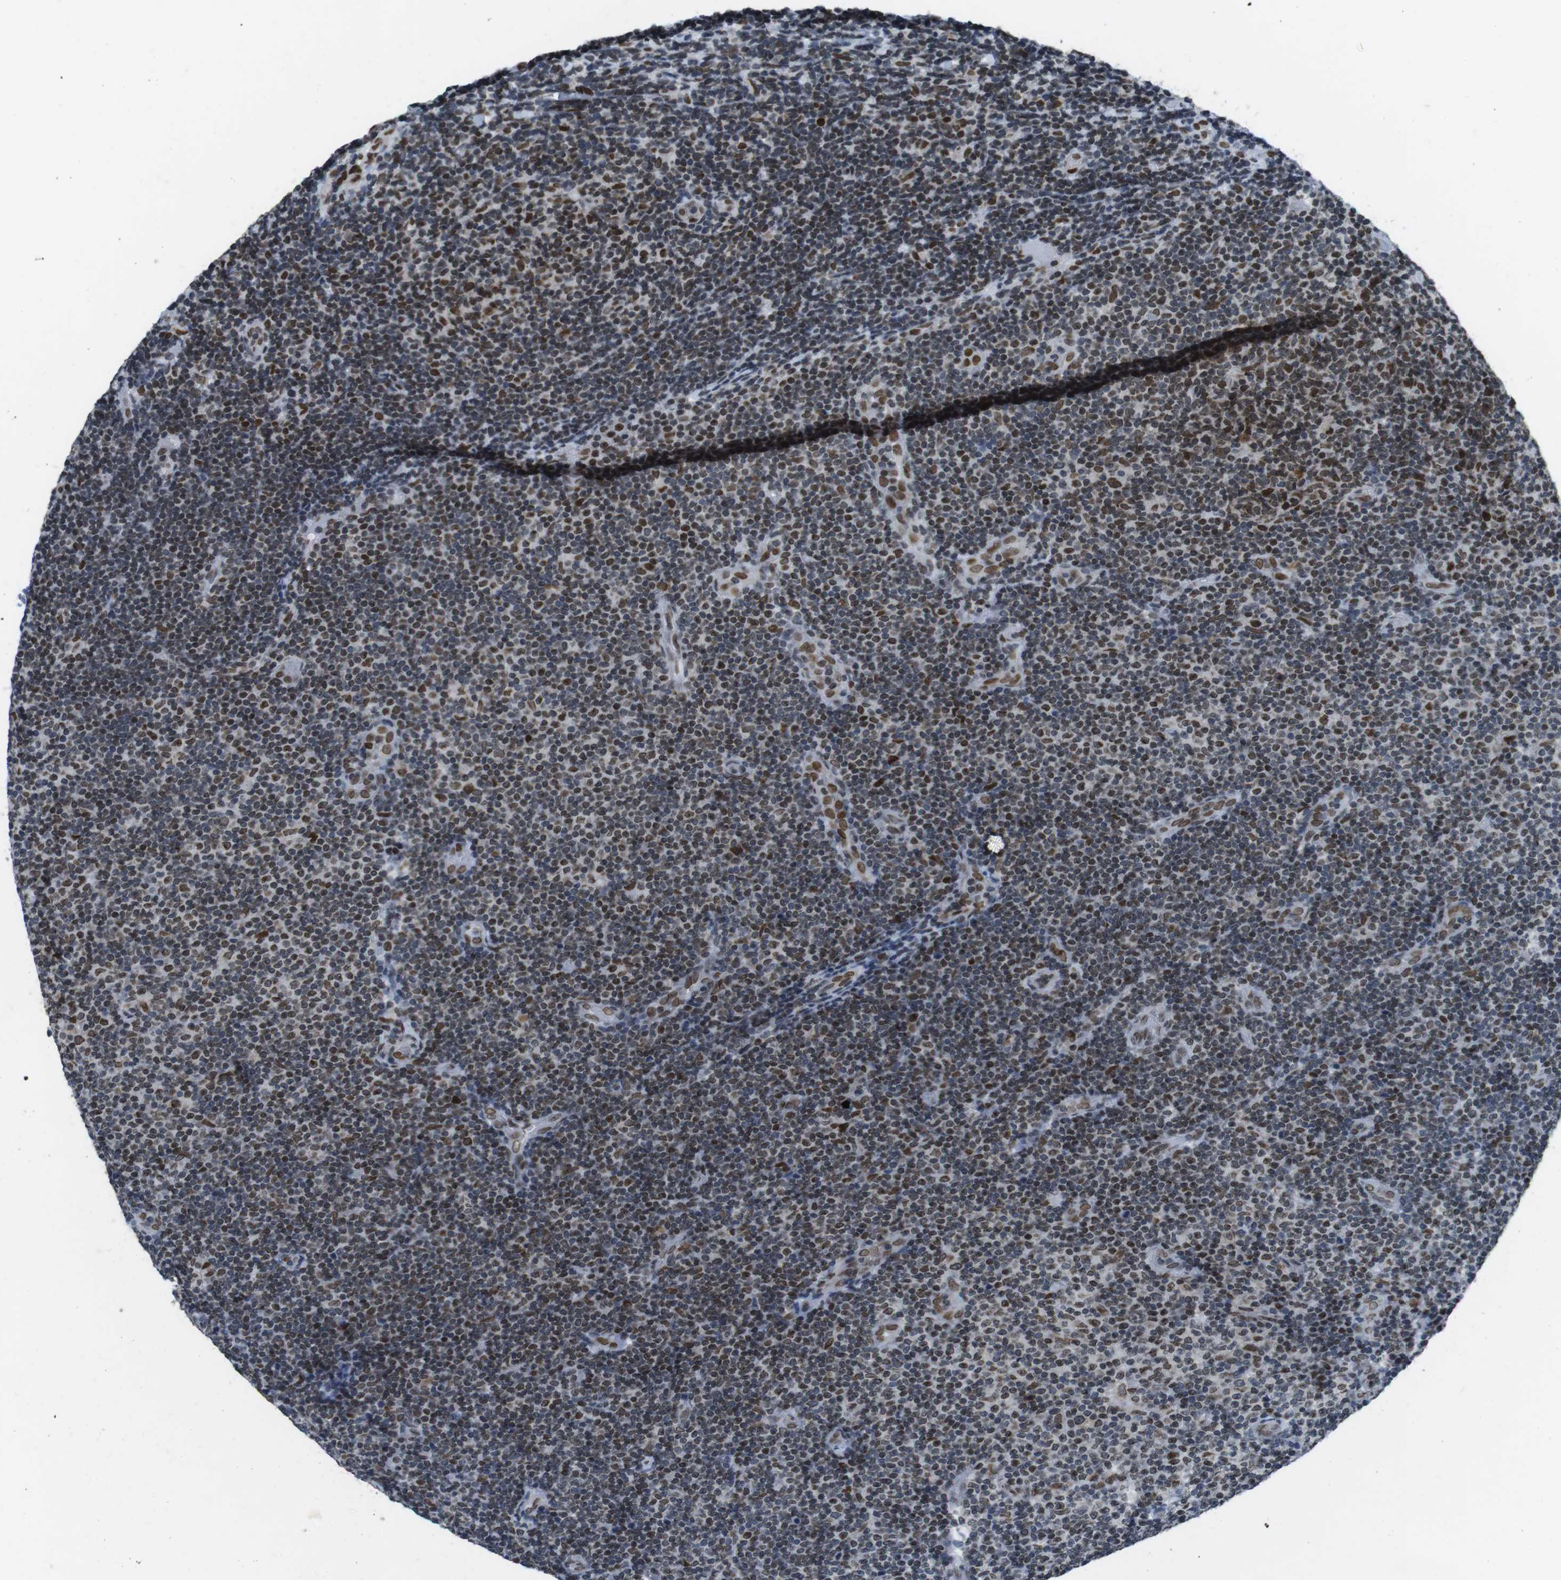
{"staining": {"intensity": "moderate", "quantity": ">75%", "location": "nuclear"}, "tissue": "lymphoma", "cell_type": "Tumor cells", "image_type": "cancer", "snomed": [{"axis": "morphology", "description": "Malignant lymphoma, non-Hodgkin's type, Low grade"}, {"axis": "topography", "description": "Lymph node"}], "caption": "IHC of malignant lymphoma, non-Hodgkin's type (low-grade) exhibits medium levels of moderate nuclear positivity in approximately >75% of tumor cells. (Brightfield microscopy of DAB IHC at high magnification).", "gene": "MAD1L1", "patient": {"sex": "male", "age": 83}}